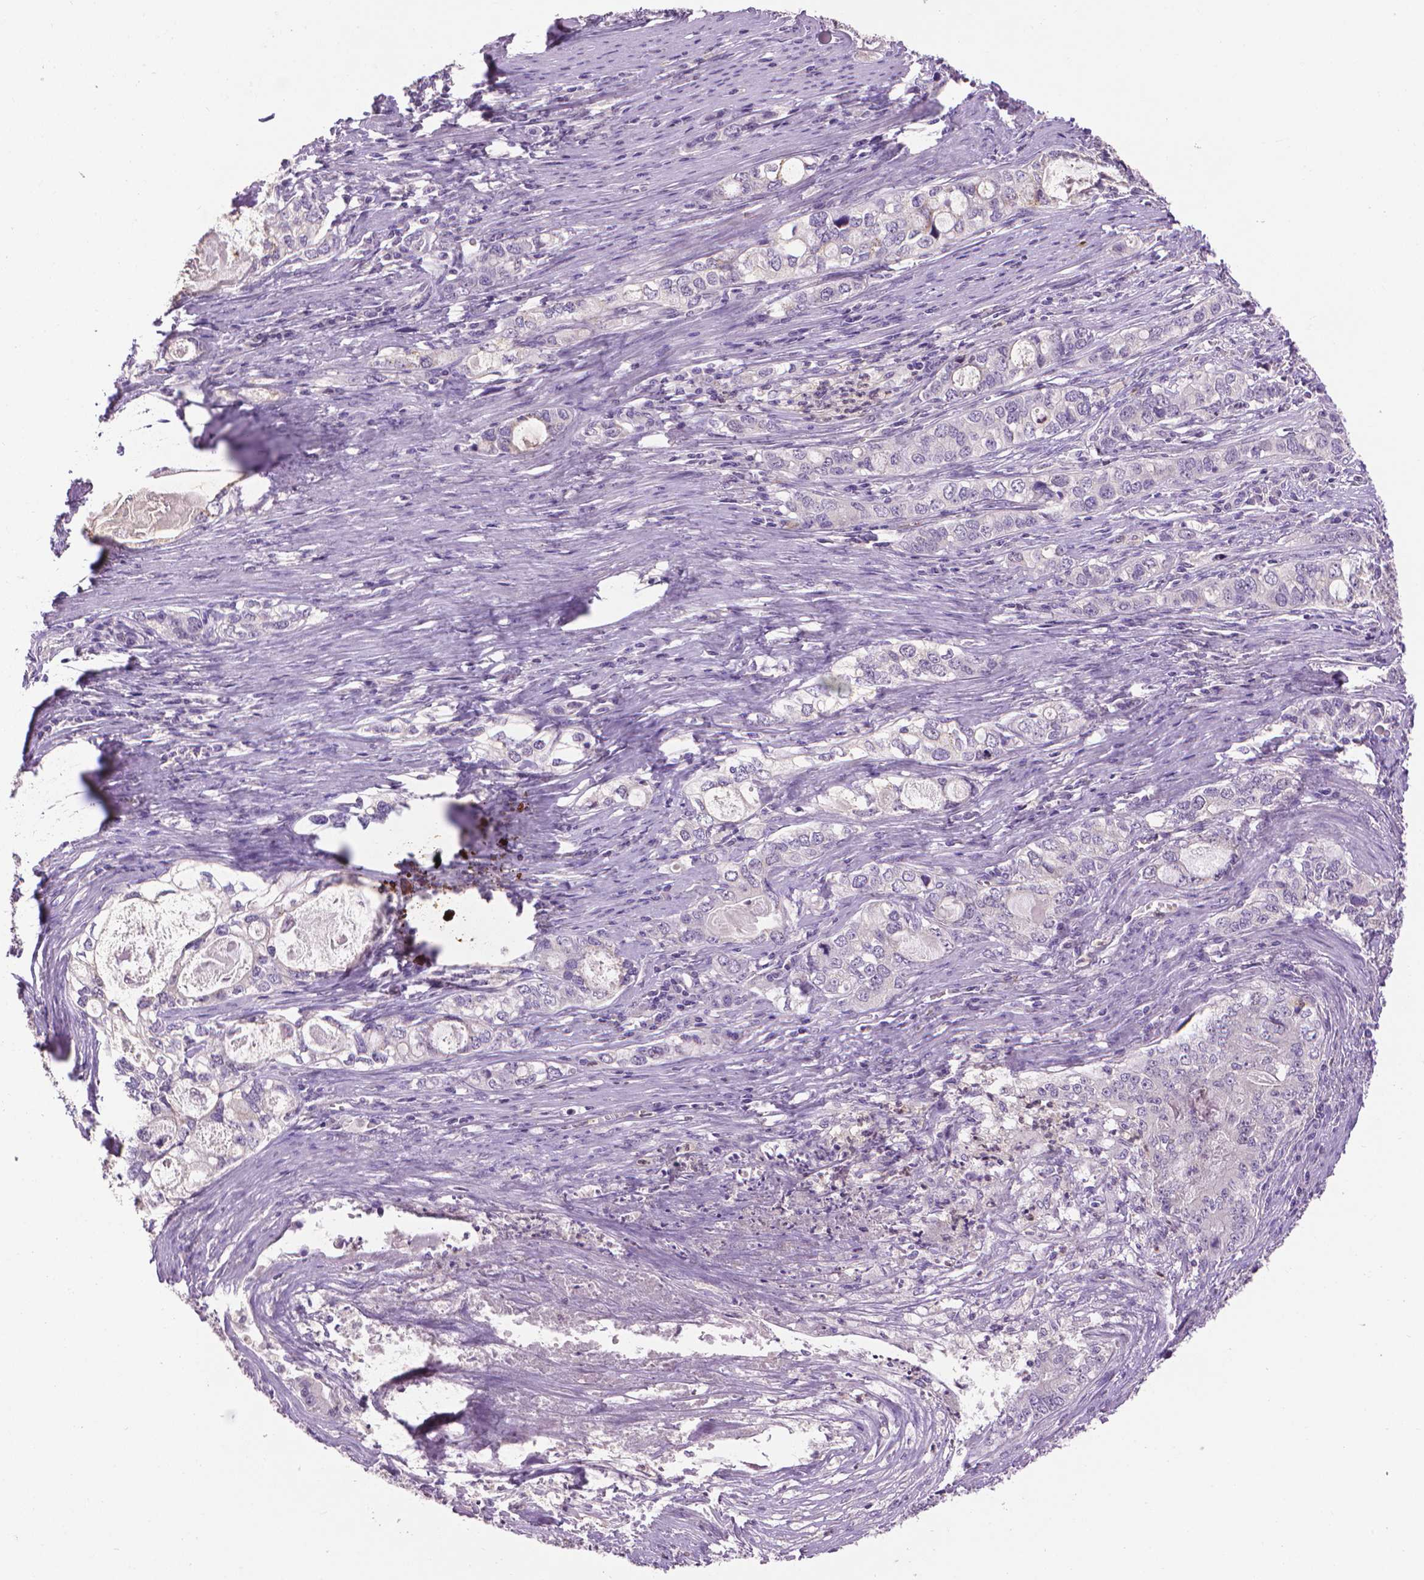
{"staining": {"intensity": "weak", "quantity": "<25%", "location": "cytoplasmic/membranous"}, "tissue": "stomach cancer", "cell_type": "Tumor cells", "image_type": "cancer", "snomed": [{"axis": "morphology", "description": "Adenocarcinoma, NOS"}, {"axis": "topography", "description": "Stomach, lower"}], "caption": "Immunohistochemistry photomicrograph of neoplastic tissue: stomach cancer stained with DAB (3,3'-diaminobenzidine) exhibits no significant protein staining in tumor cells.", "gene": "CDKN2D", "patient": {"sex": "female", "age": 72}}